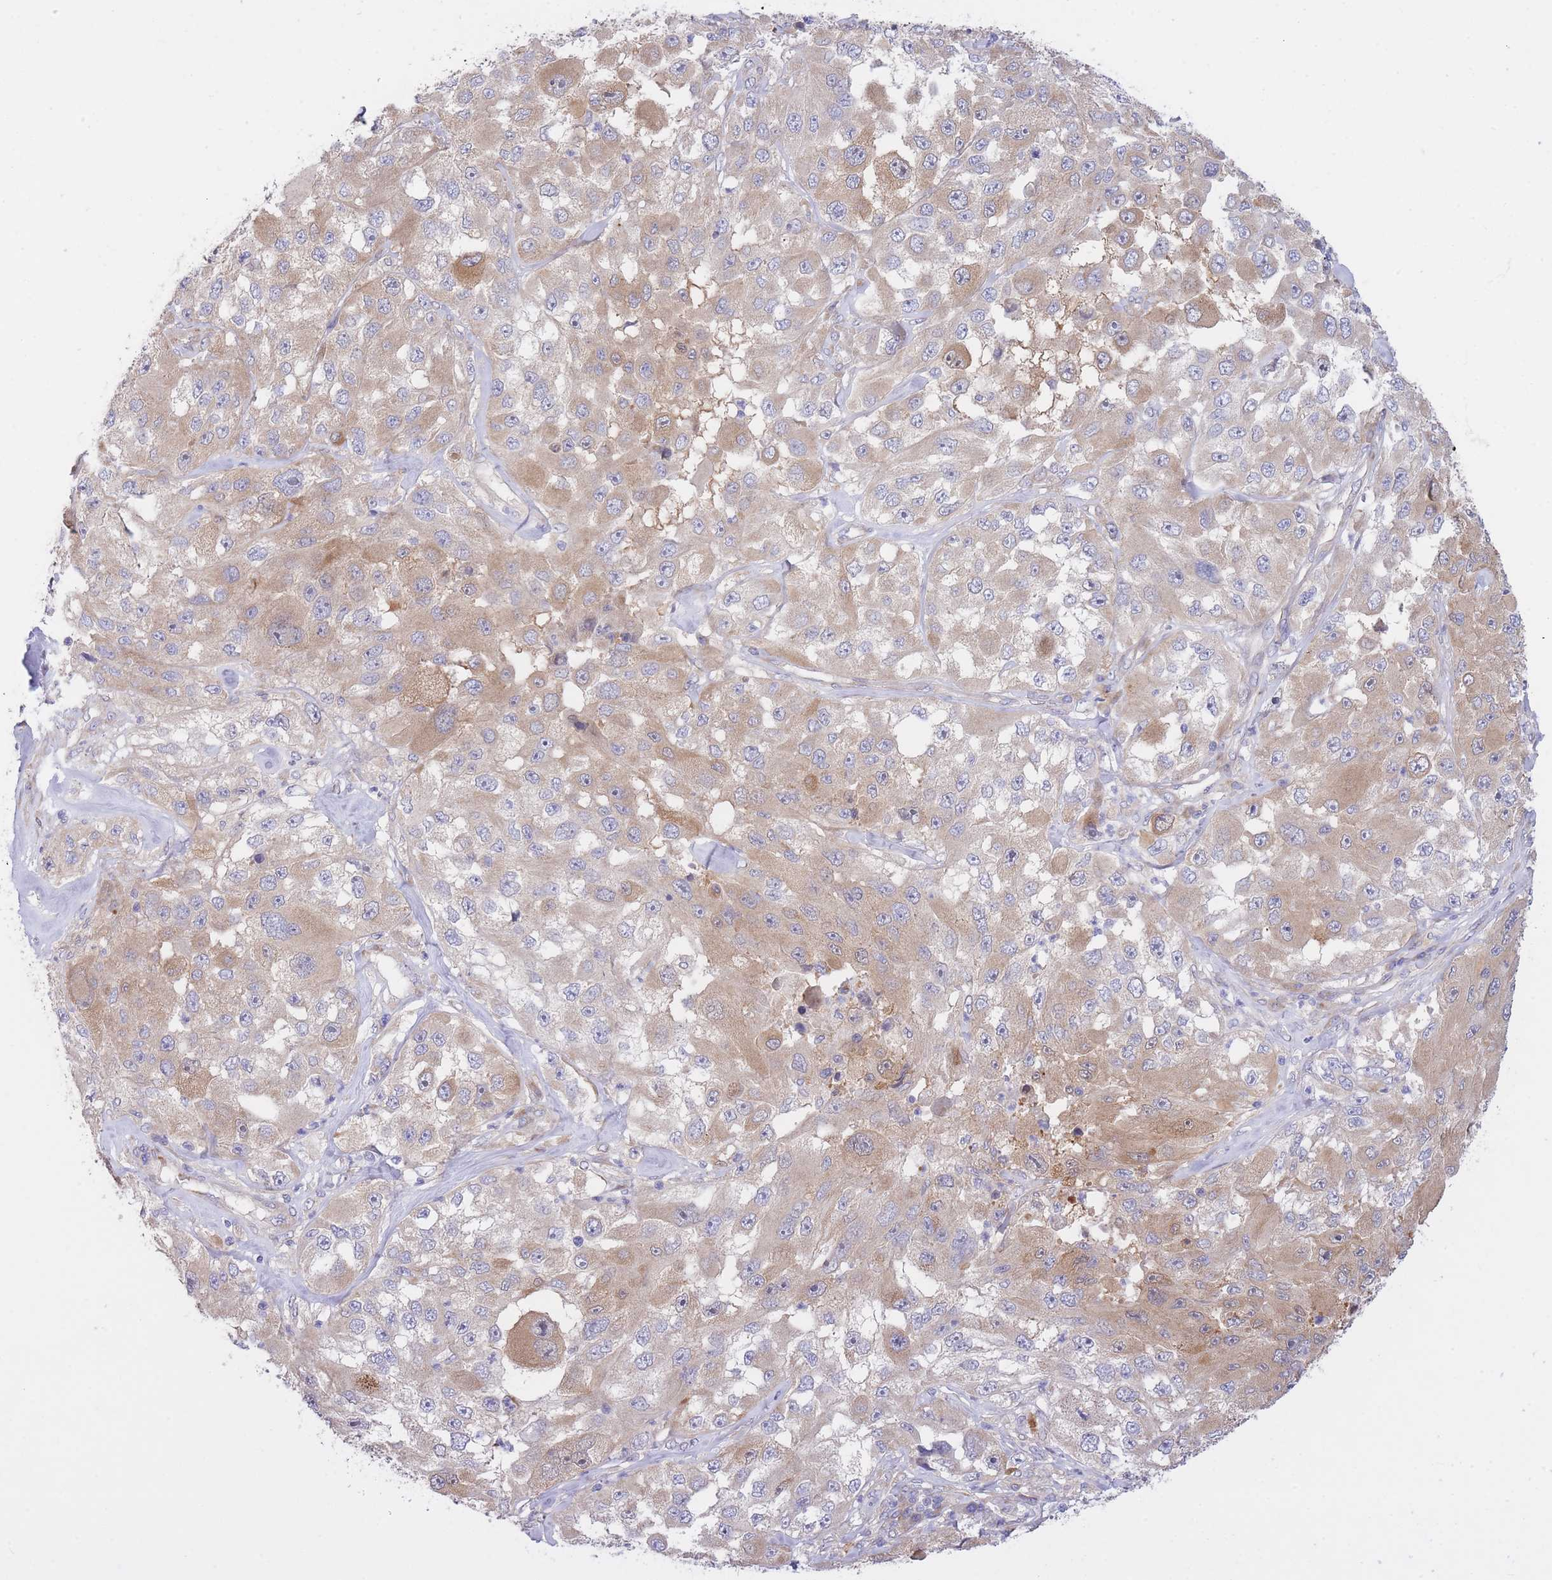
{"staining": {"intensity": "moderate", "quantity": "25%-75%", "location": "cytoplasmic/membranous"}, "tissue": "melanoma", "cell_type": "Tumor cells", "image_type": "cancer", "snomed": [{"axis": "morphology", "description": "Malignant melanoma, Metastatic site"}, {"axis": "topography", "description": "Lymph node"}], "caption": "Melanoma stained with a brown dye shows moderate cytoplasmic/membranous positive positivity in approximately 25%-75% of tumor cells.", "gene": "CHAC1", "patient": {"sex": "male", "age": 62}}